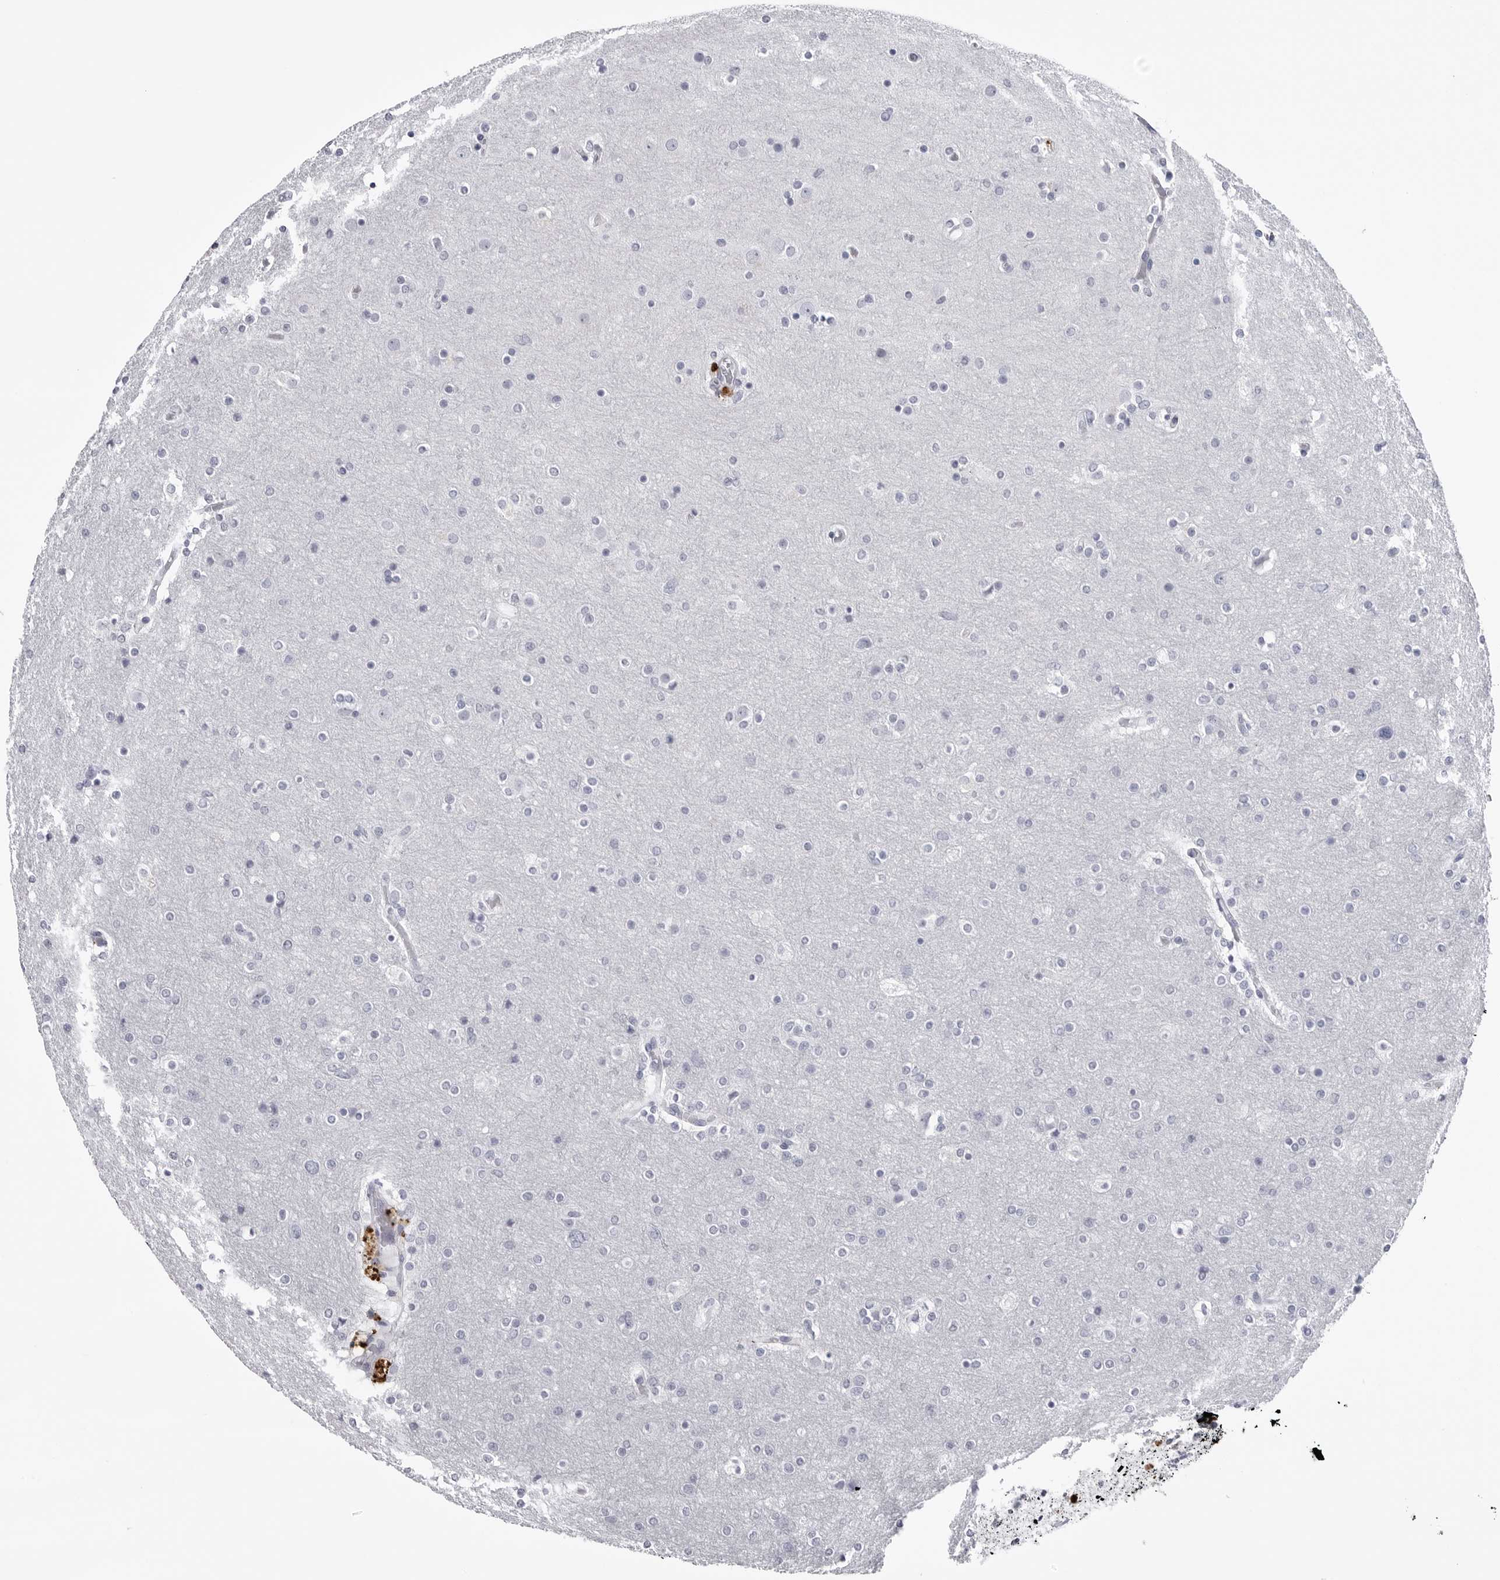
{"staining": {"intensity": "negative", "quantity": "none", "location": "none"}, "tissue": "glioma", "cell_type": "Tumor cells", "image_type": "cancer", "snomed": [{"axis": "morphology", "description": "Glioma, malignant, High grade"}, {"axis": "topography", "description": "Cerebral cortex"}], "caption": "IHC histopathology image of neoplastic tissue: glioma stained with DAB (3,3'-diaminobenzidine) displays no significant protein staining in tumor cells. (DAB (3,3'-diaminobenzidine) immunohistochemistry visualized using brightfield microscopy, high magnification).", "gene": "COL26A1", "patient": {"sex": "female", "age": 36}}